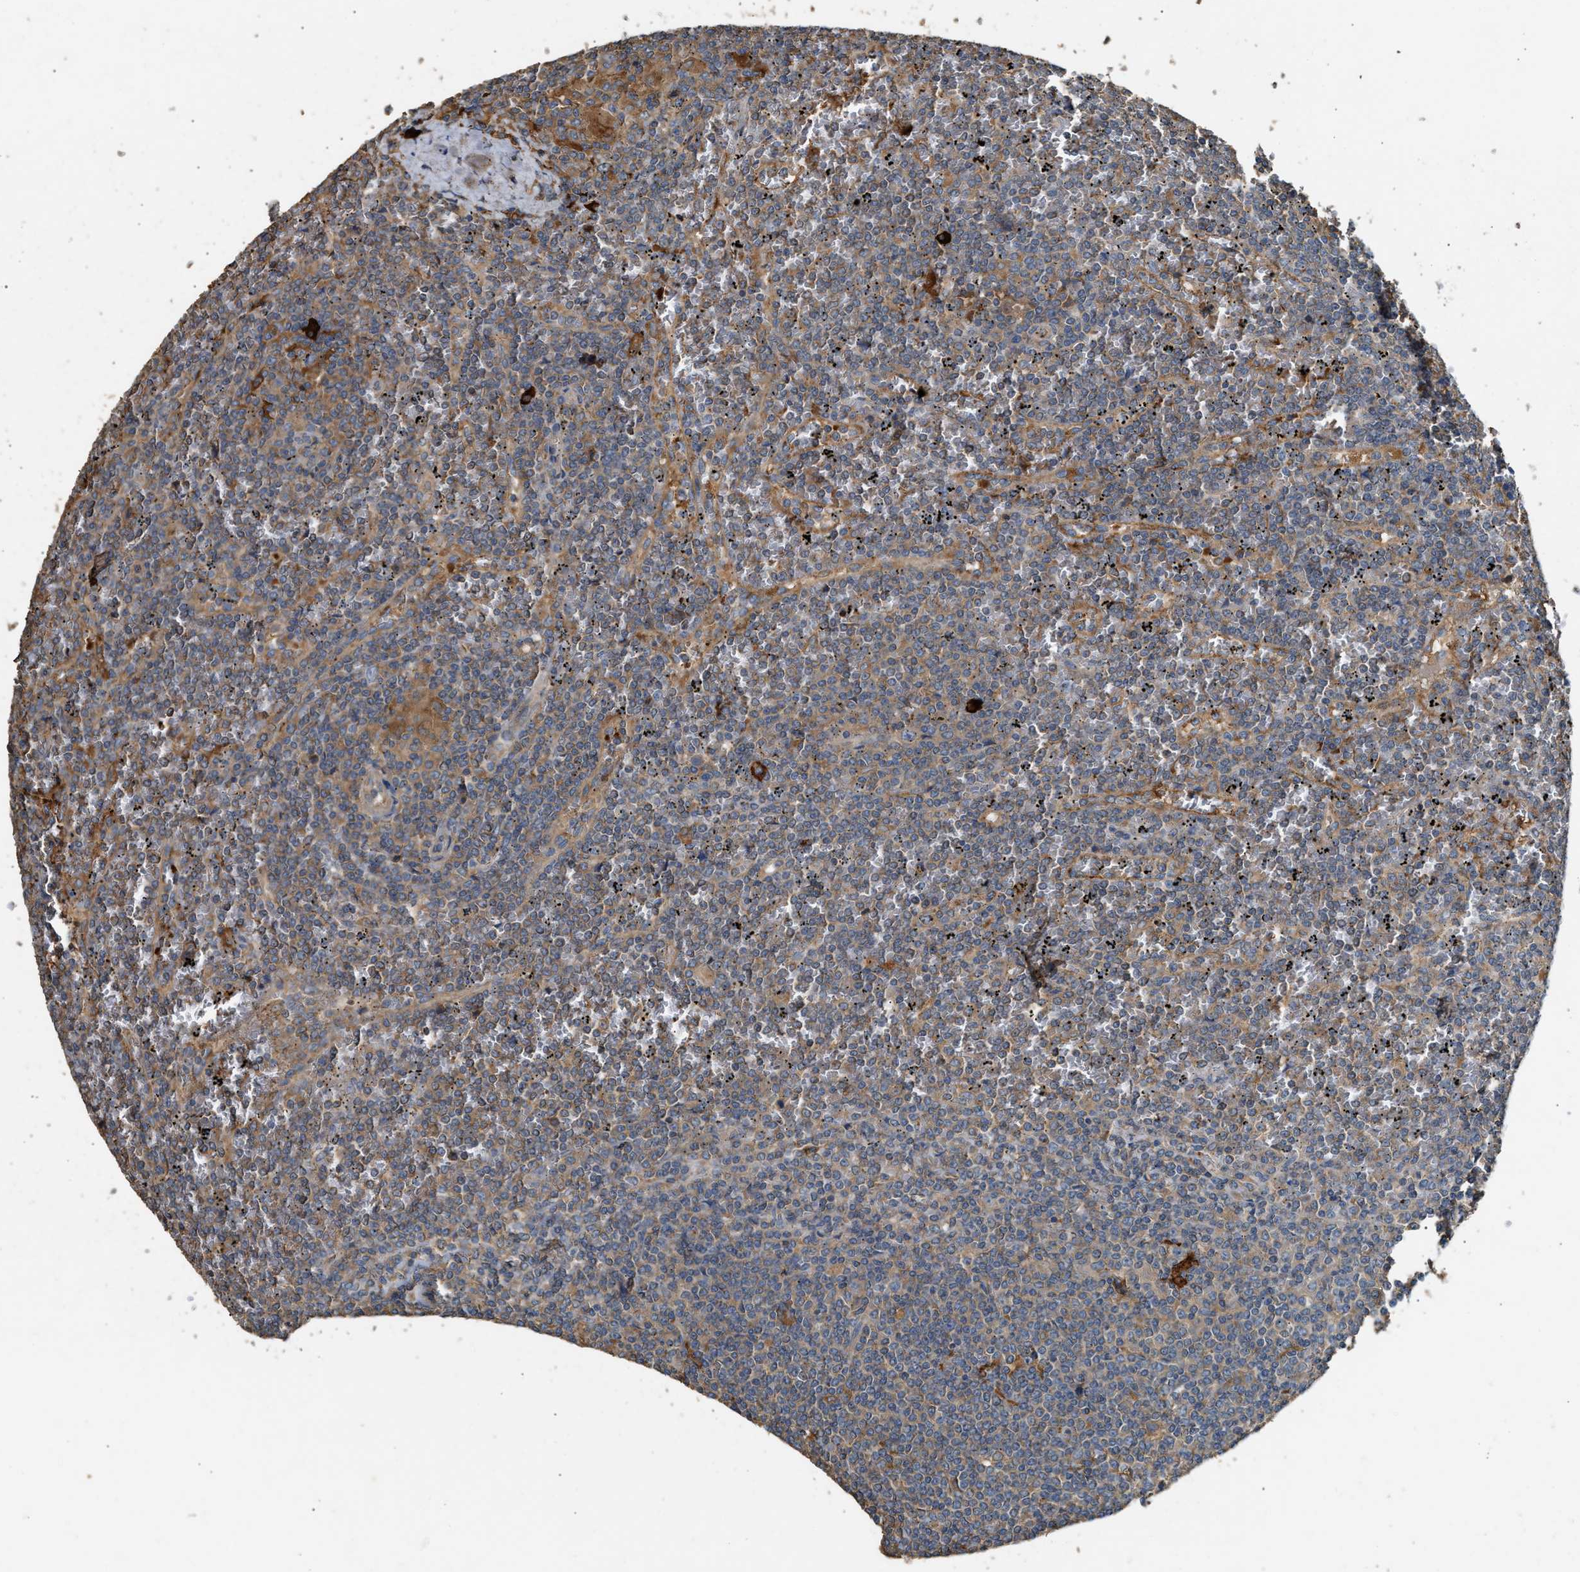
{"staining": {"intensity": "weak", "quantity": "25%-75%", "location": "cytoplasmic/membranous"}, "tissue": "lymphoma", "cell_type": "Tumor cells", "image_type": "cancer", "snomed": [{"axis": "morphology", "description": "Malignant lymphoma, non-Hodgkin's type, Low grade"}, {"axis": "topography", "description": "Spleen"}], "caption": "Immunohistochemistry (IHC) photomicrograph of neoplastic tissue: human malignant lymphoma, non-Hodgkin's type (low-grade) stained using immunohistochemistry (IHC) reveals low levels of weak protein expression localized specifically in the cytoplasmic/membranous of tumor cells, appearing as a cytoplasmic/membranous brown color.", "gene": "TMEM268", "patient": {"sex": "female", "age": 19}}